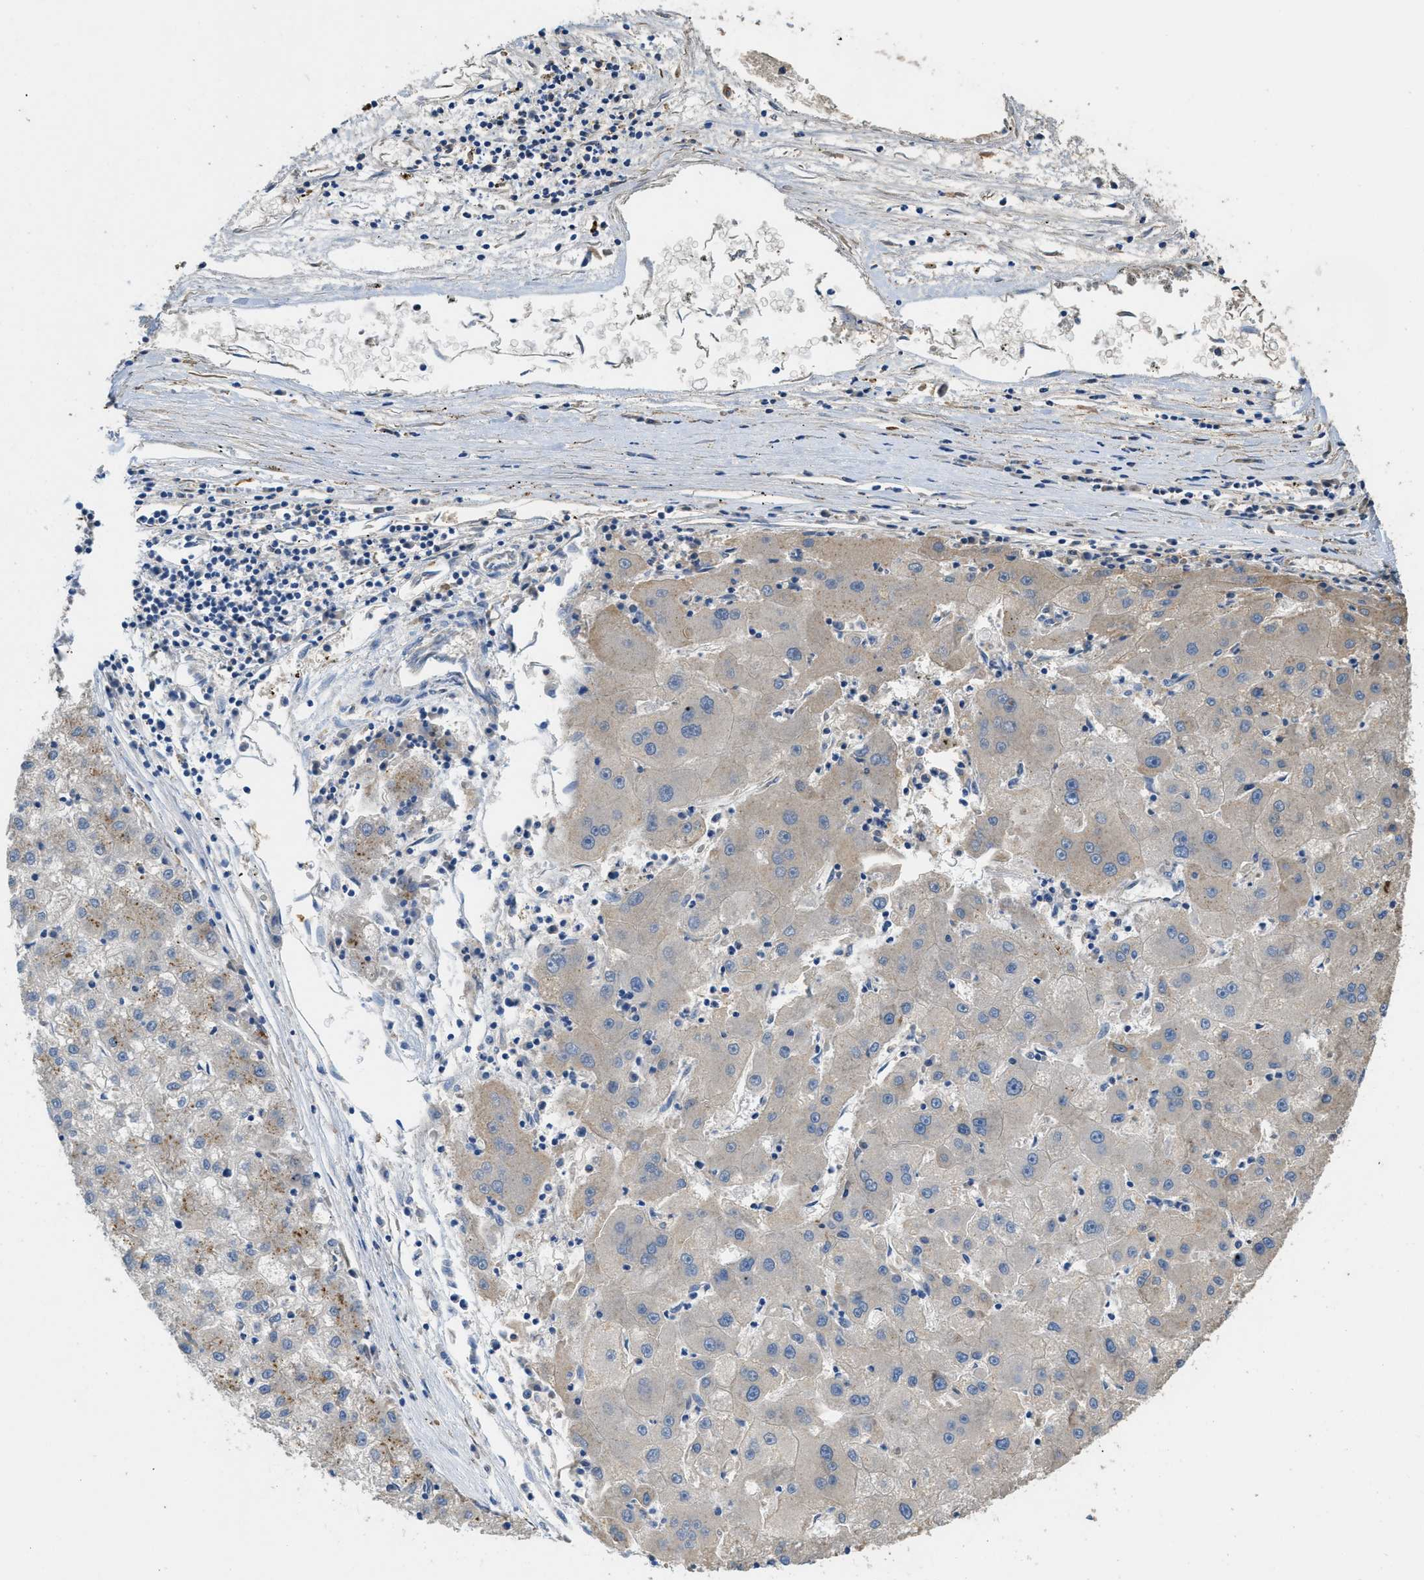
{"staining": {"intensity": "weak", "quantity": "<25%", "location": "cytoplasmic/membranous"}, "tissue": "liver cancer", "cell_type": "Tumor cells", "image_type": "cancer", "snomed": [{"axis": "morphology", "description": "Carcinoma, Hepatocellular, NOS"}, {"axis": "topography", "description": "Liver"}], "caption": "IHC micrograph of neoplastic tissue: human liver hepatocellular carcinoma stained with DAB reveals no significant protein positivity in tumor cells.", "gene": "RIPK2", "patient": {"sex": "male", "age": 72}}